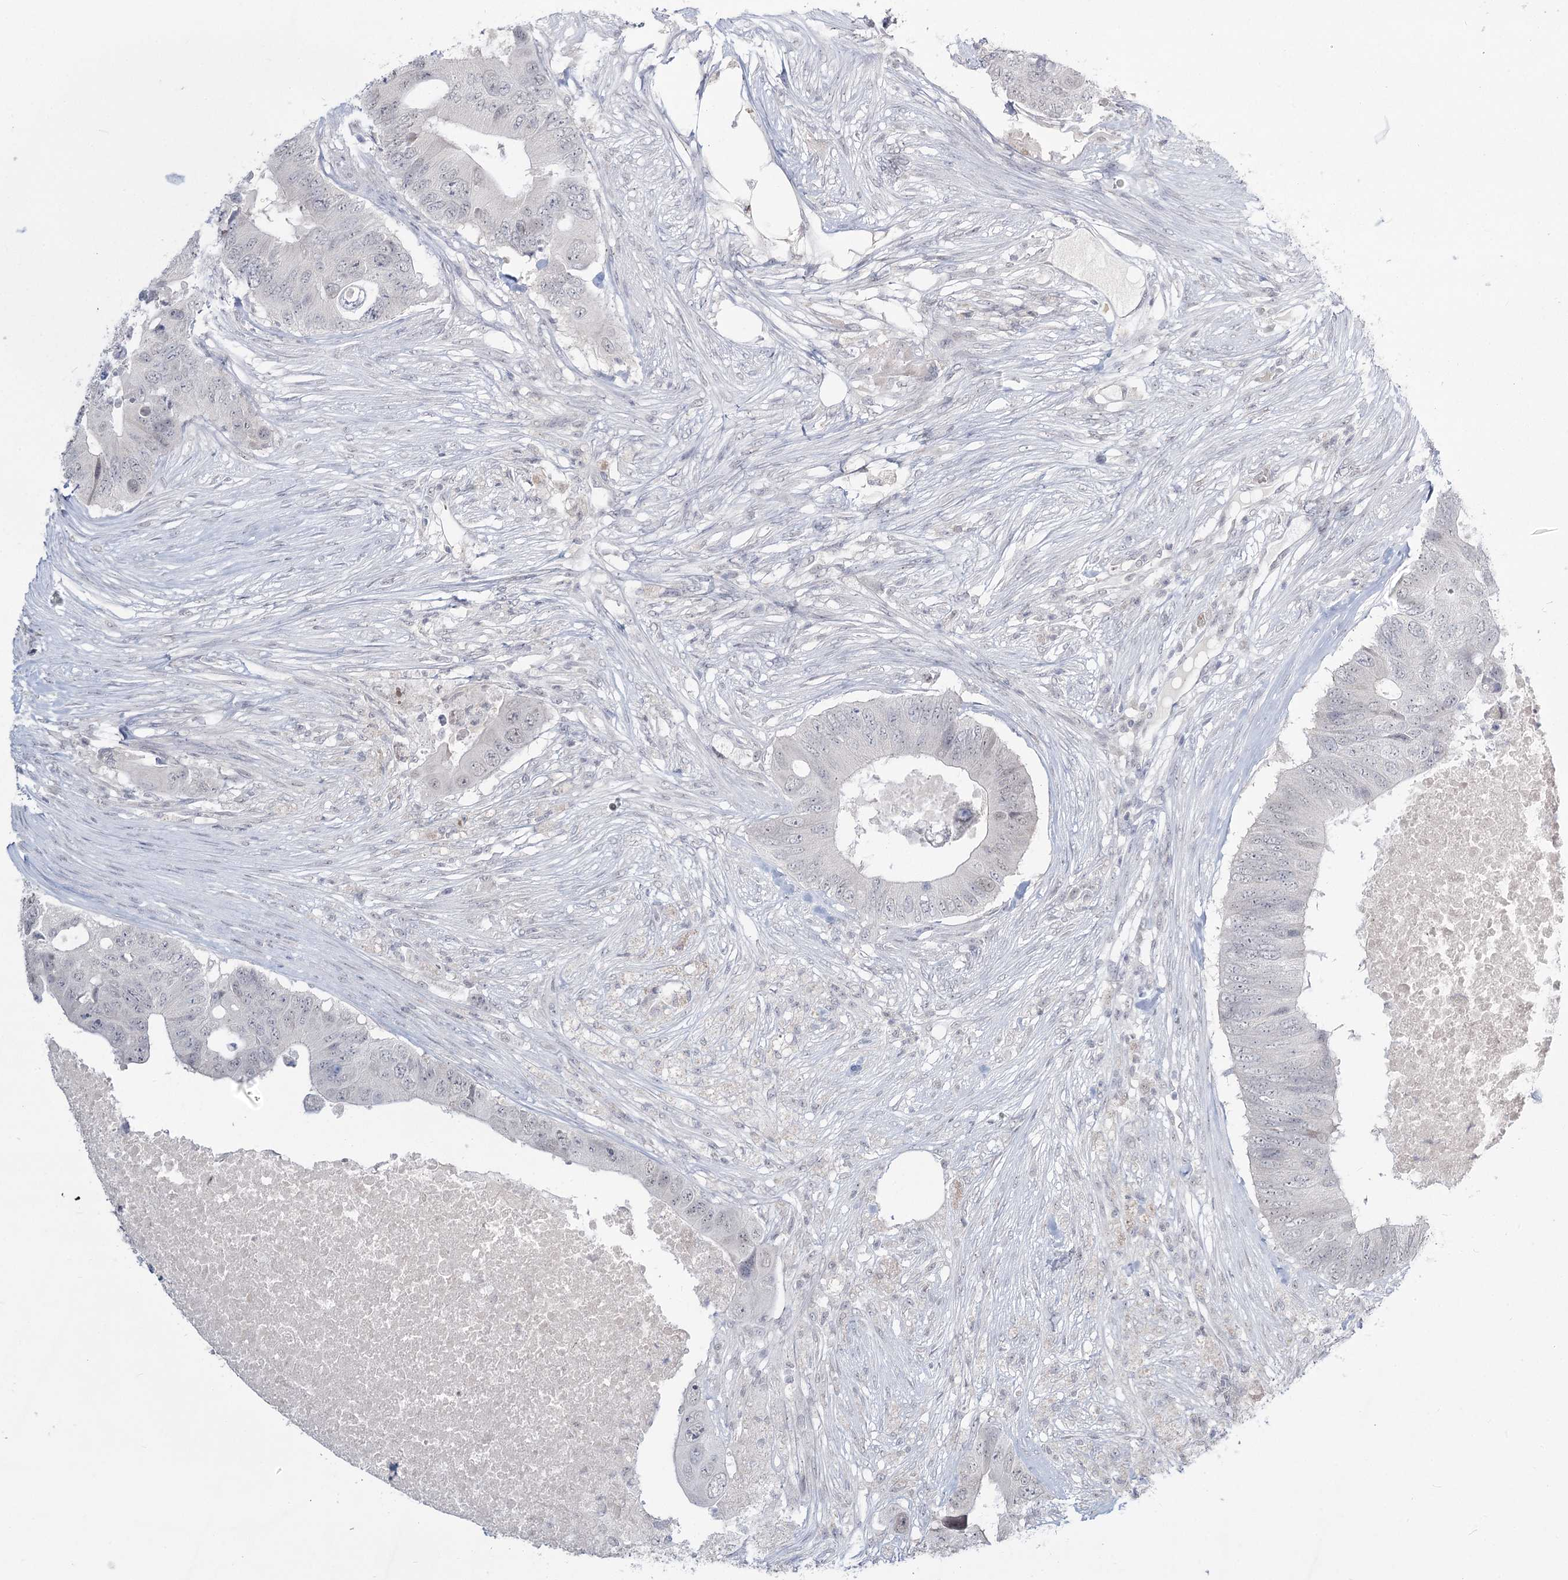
{"staining": {"intensity": "negative", "quantity": "none", "location": "none"}, "tissue": "colorectal cancer", "cell_type": "Tumor cells", "image_type": "cancer", "snomed": [{"axis": "morphology", "description": "Adenocarcinoma, NOS"}, {"axis": "topography", "description": "Colon"}], "caption": "There is no significant expression in tumor cells of colorectal adenocarcinoma. Brightfield microscopy of IHC stained with DAB (brown) and hematoxylin (blue), captured at high magnification.", "gene": "LY6G5C", "patient": {"sex": "male", "age": 71}}